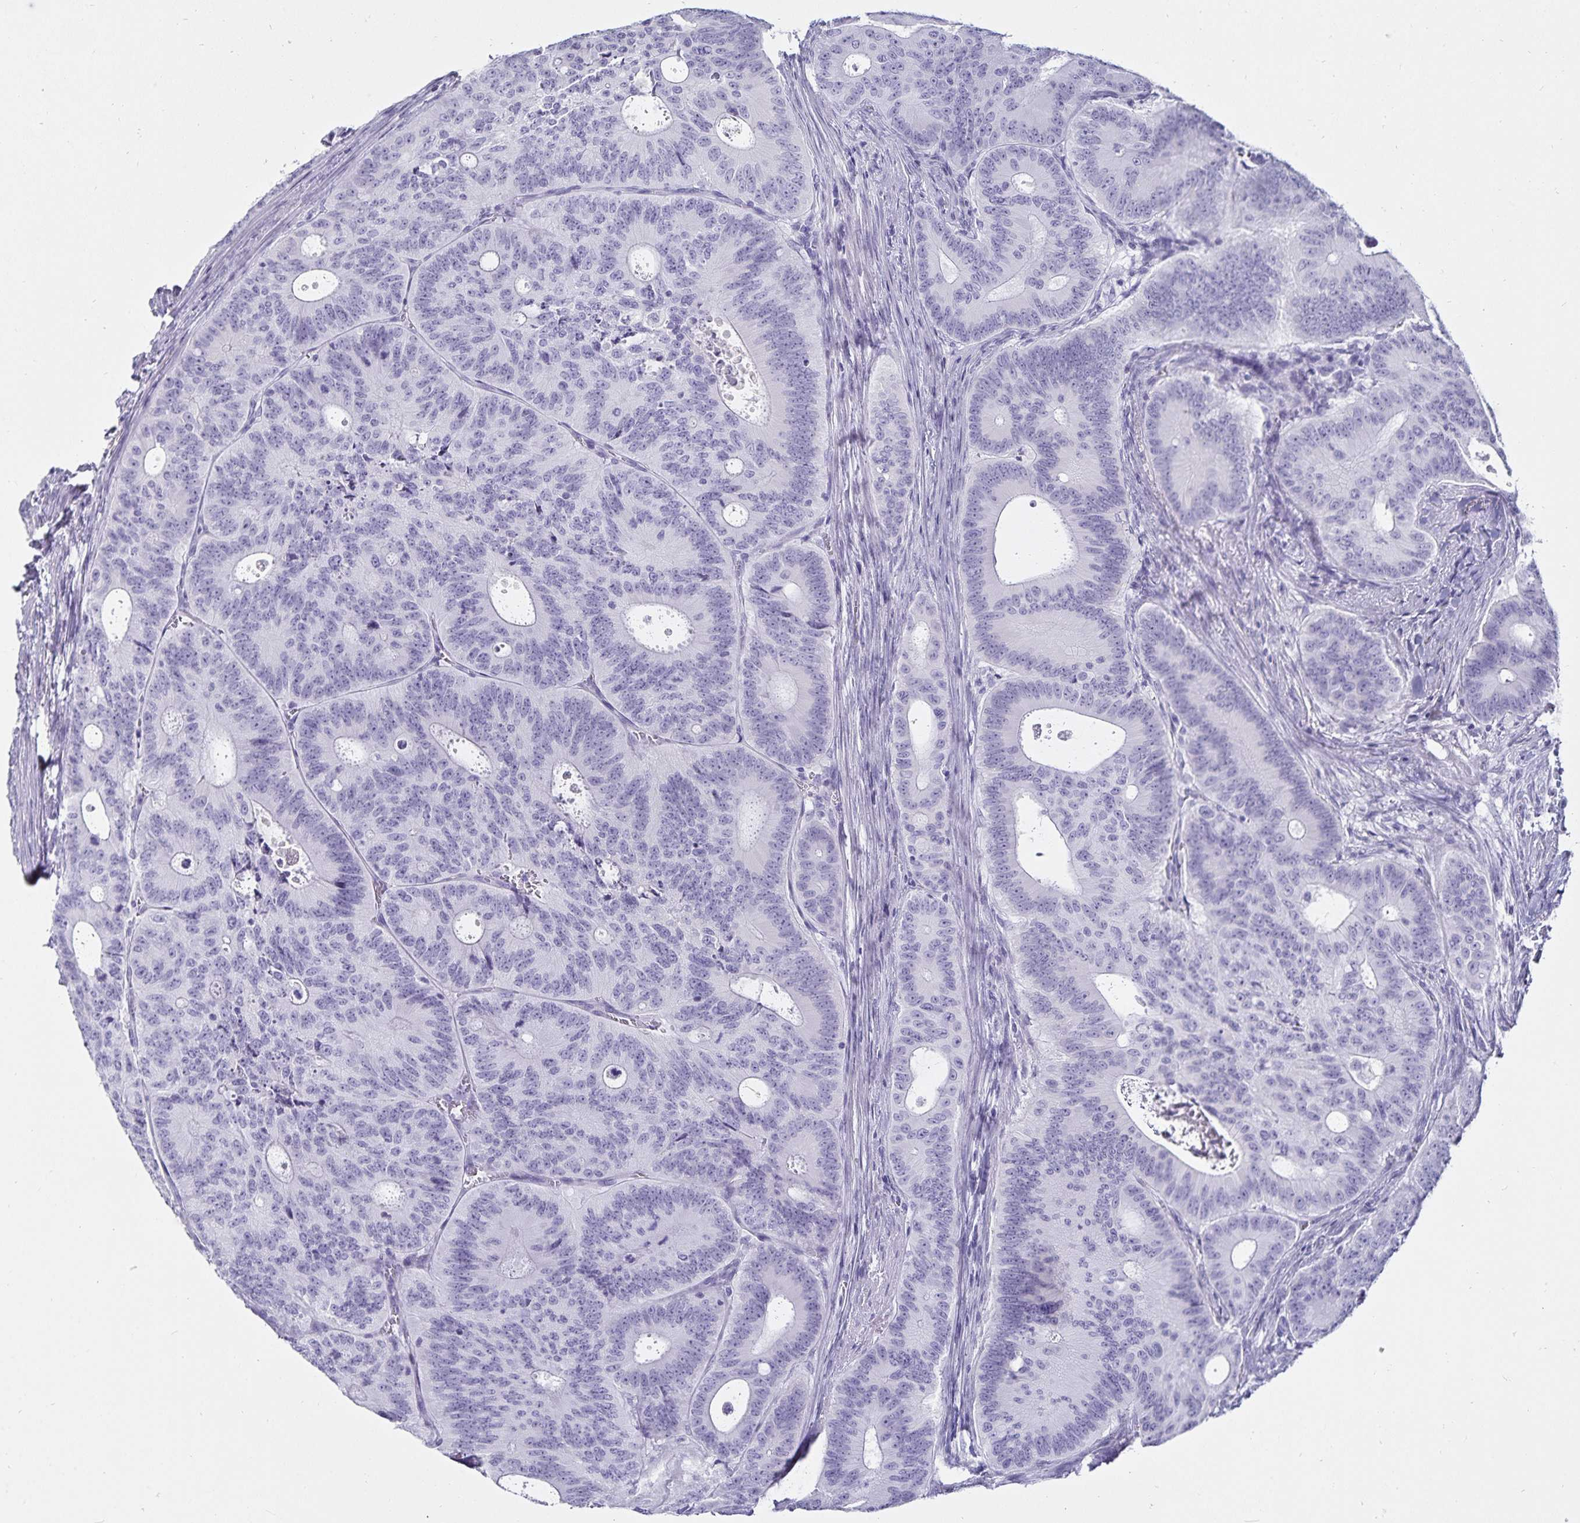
{"staining": {"intensity": "negative", "quantity": "none", "location": "none"}, "tissue": "colorectal cancer", "cell_type": "Tumor cells", "image_type": "cancer", "snomed": [{"axis": "morphology", "description": "Adenocarcinoma, NOS"}, {"axis": "topography", "description": "Colon"}], "caption": "This micrograph is of colorectal adenocarcinoma stained with immunohistochemistry (IHC) to label a protein in brown with the nuclei are counter-stained blue. There is no expression in tumor cells.", "gene": "DEFA6", "patient": {"sex": "male", "age": 62}}